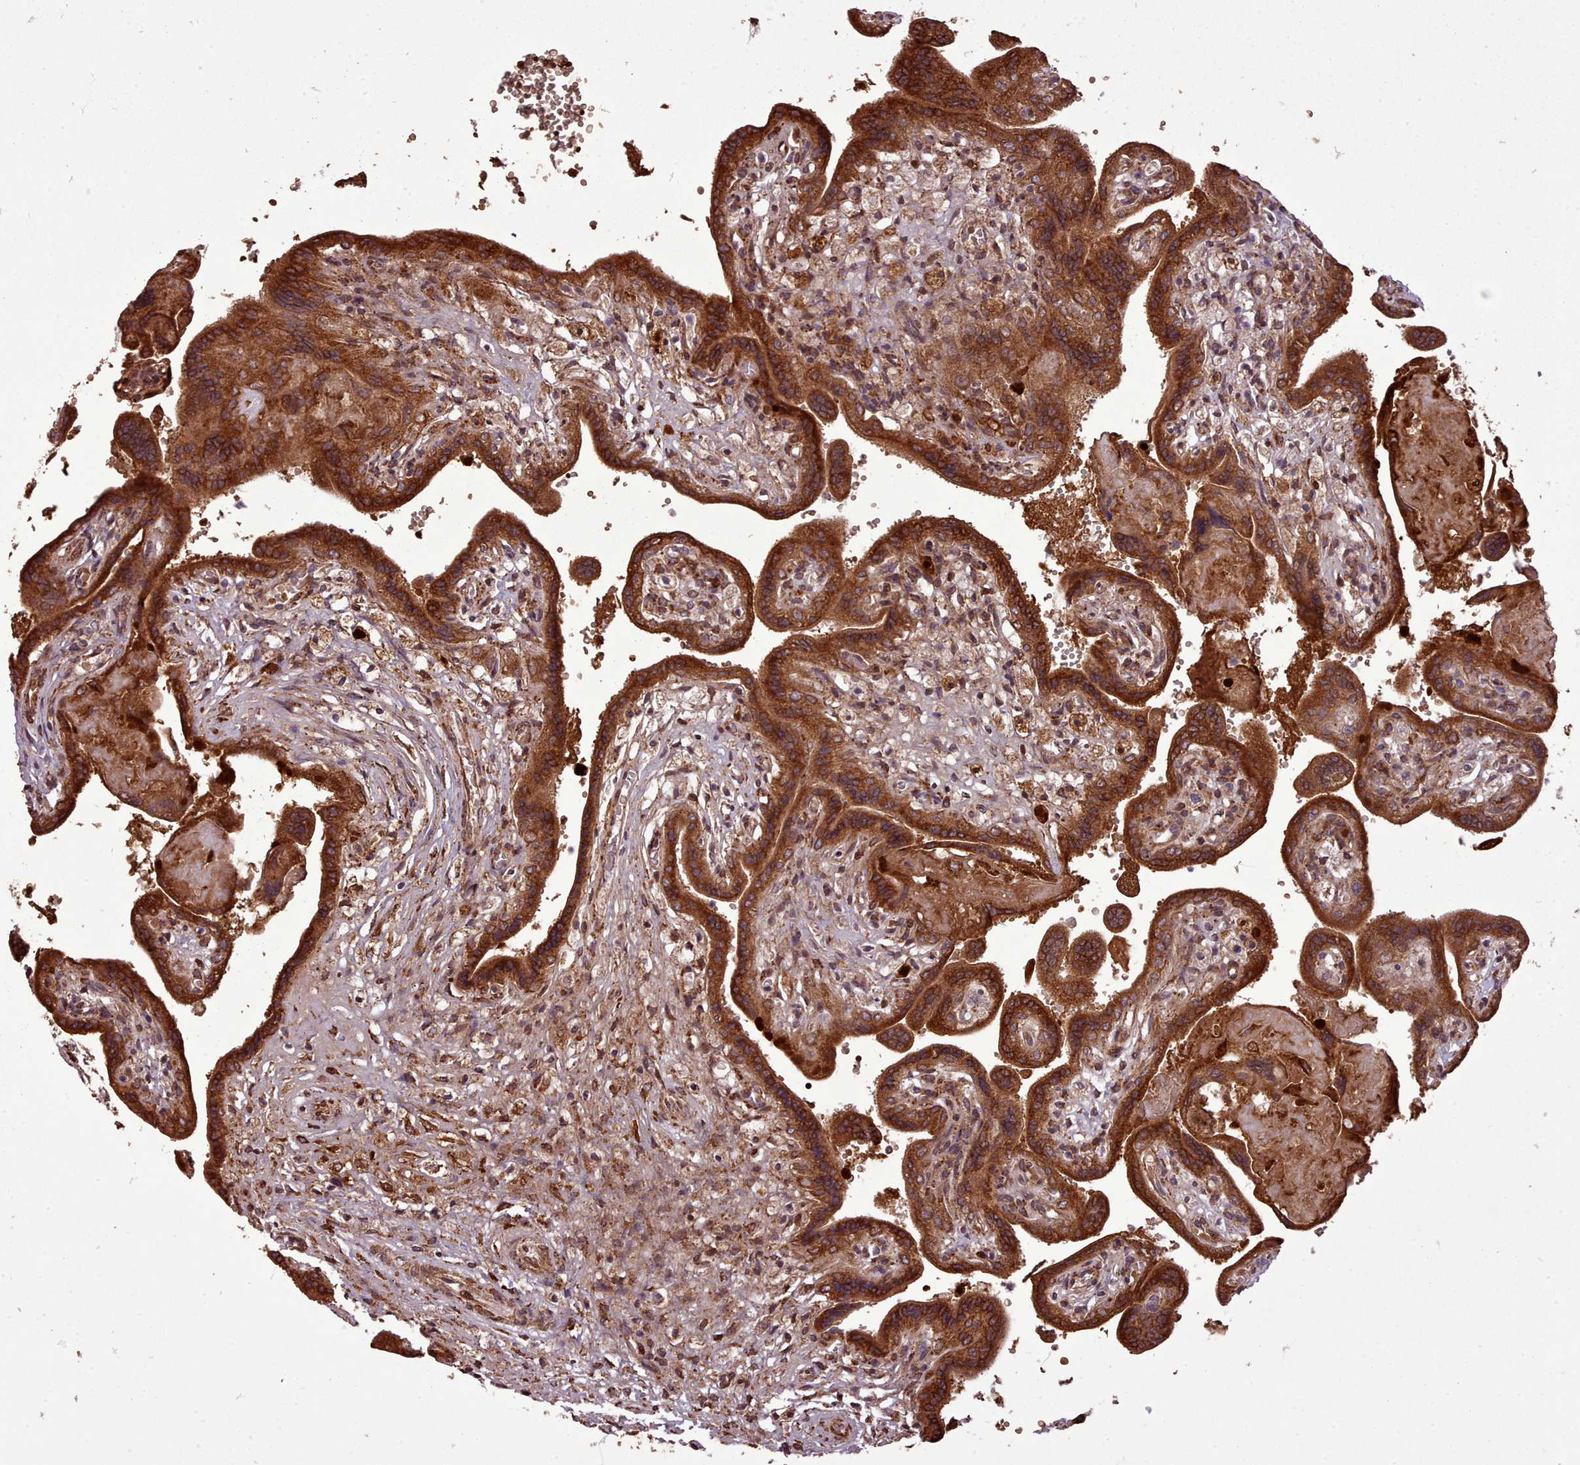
{"staining": {"intensity": "strong", "quantity": ">75%", "location": "cytoplasmic/membranous,nuclear"}, "tissue": "placenta", "cell_type": "Trophoblastic cells", "image_type": "normal", "snomed": [{"axis": "morphology", "description": "Normal tissue, NOS"}, {"axis": "topography", "description": "Placenta"}], "caption": "Trophoblastic cells display strong cytoplasmic/membranous,nuclear positivity in about >75% of cells in normal placenta.", "gene": "CABP1", "patient": {"sex": "female", "age": 37}}